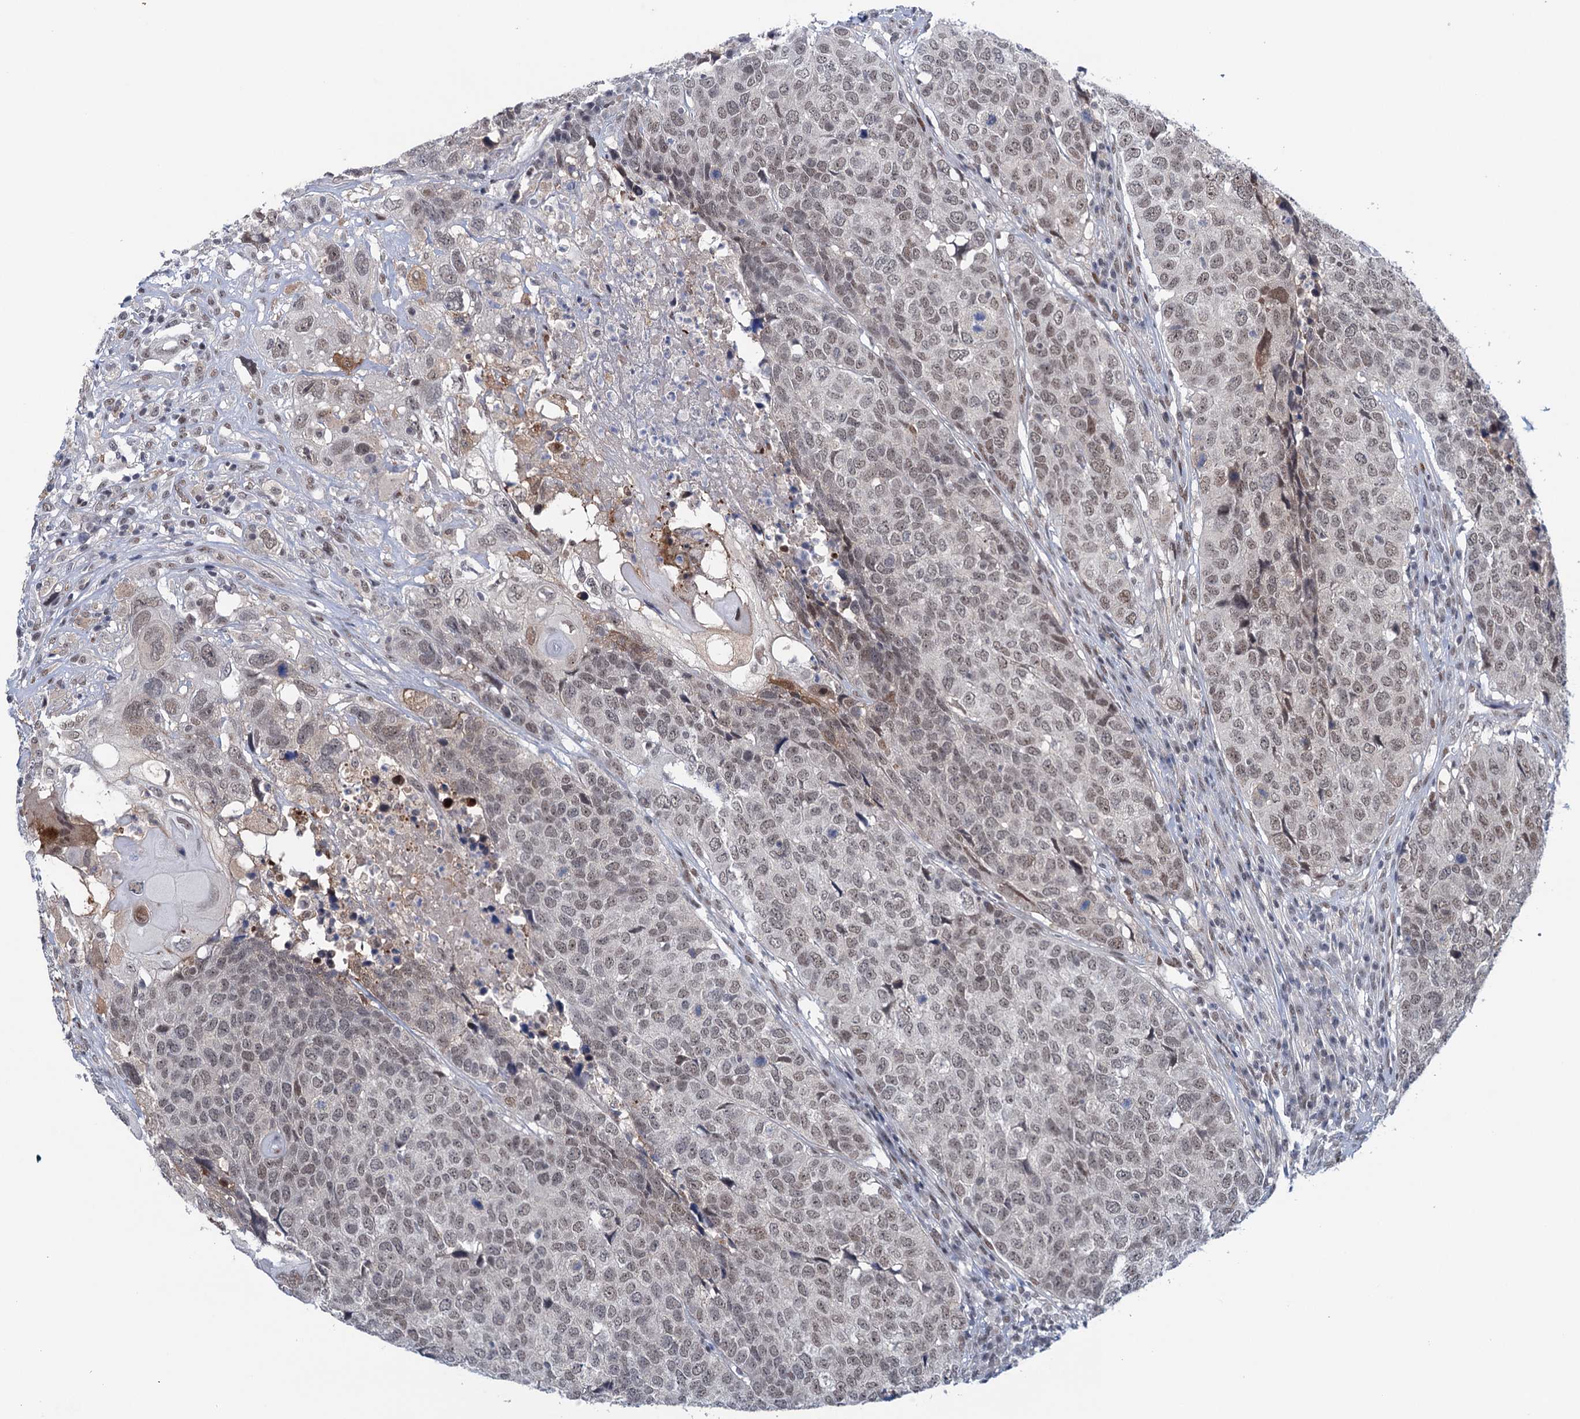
{"staining": {"intensity": "weak", "quantity": "25%-75%", "location": "nuclear"}, "tissue": "head and neck cancer", "cell_type": "Tumor cells", "image_type": "cancer", "snomed": [{"axis": "morphology", "description": "Squamous cell carcinoma, NOS"}, {"axis": "topography", "description": "Head-Neck"}], "caption": "An IHC micrograph of neoplastic tissue is shown. Protein staining in brown highlights weak nuclear positivity in head and neck squamous cell carcinoma within tumor cells.", "gene": "FAM53A", "patient": {"sex": "male", "age": 66}}